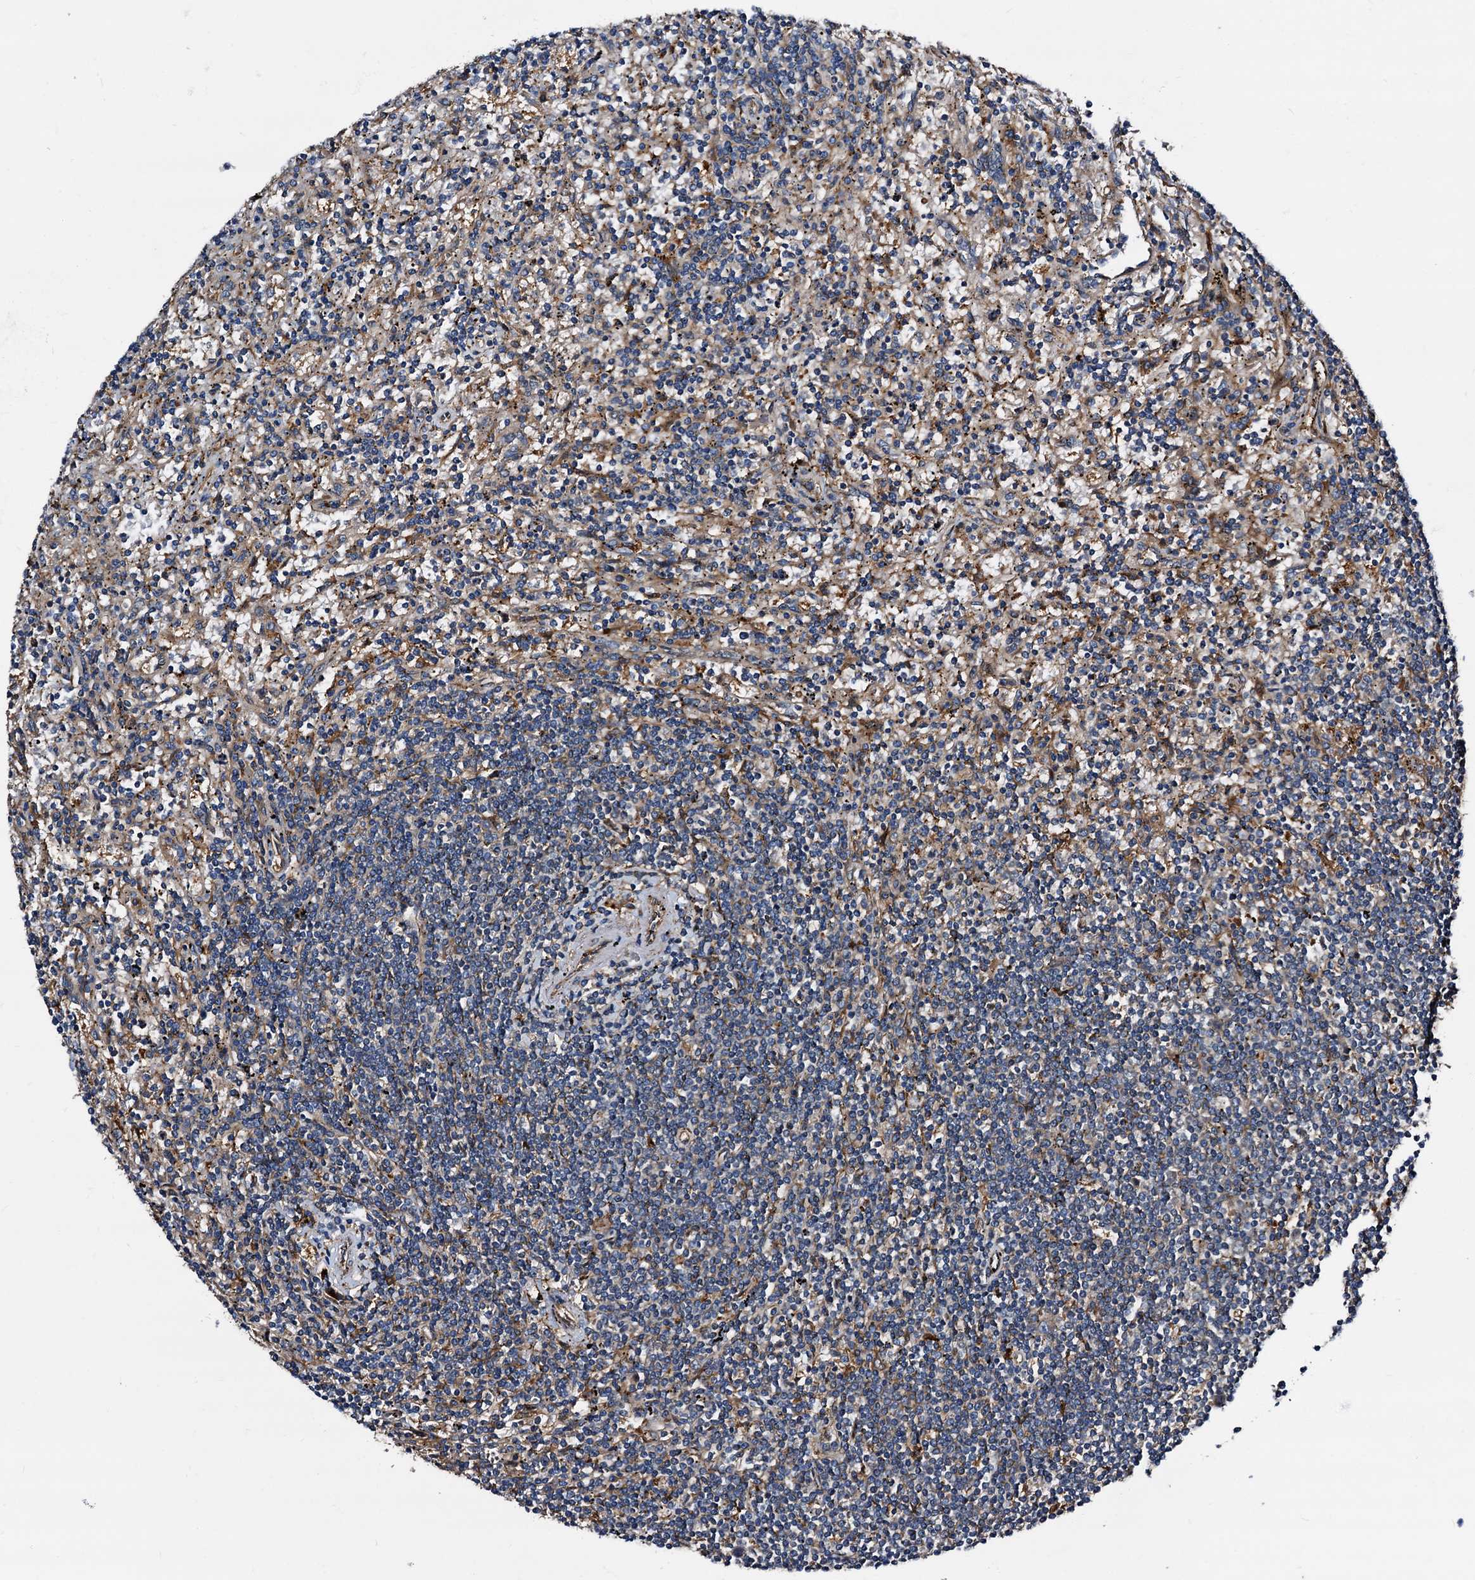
{"staining": {"intensity": "negative", "quantity": "none", "location": "none"}, "tissue": "lymphoma", "cell_type": "Tumor cells", "image_type": "cancer", "snomed": [{"axis": "morphology", "description": "Malignant lymphoma, non-Hodgkin's type, Low grade"}, {"axis": "topography", "description": "Spleen"}], "caption": "This is an IHC histopathology image of malignant lymphoma, non-Hodgkin's type (low-grade). There is no staining in tumor cells.", "gene": "PEX5", "patient": {"sex": "male", "age": 76}}